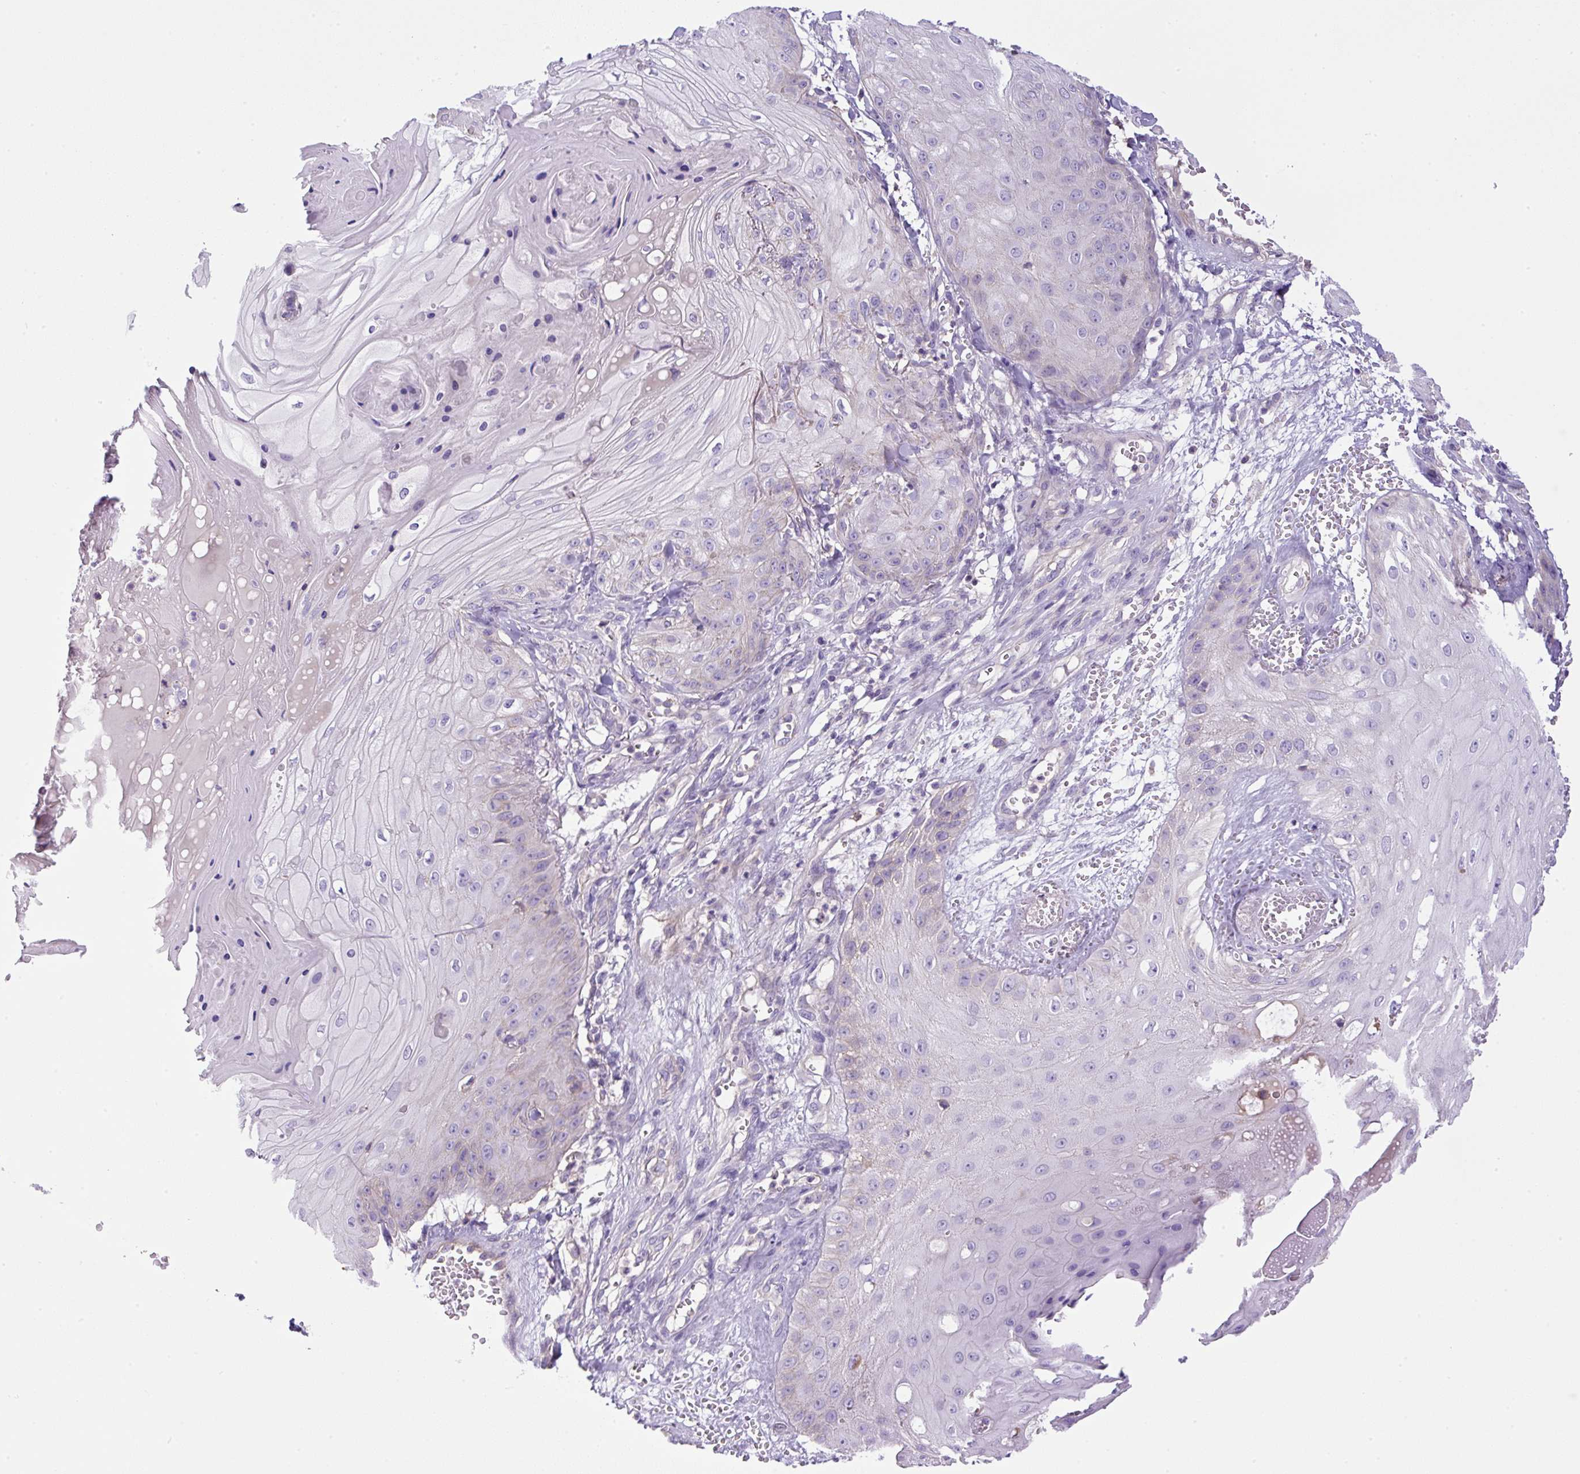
{"staining": {"intensity": "negative", "quantity": "none", "location": "none"}, "tissue": "skin cancer", "cell_type": "Tumor cells", "image_type": "cancer", "snomed": [{"axis": "morphology", "description": "Squamous cell carcinoma, NOS"}, {"axis": "topography", "description": "Skin"}], "caption": "Human squamous cell carcinoma (skin) stained for a protein using immunohistochemistry (IHC) demonstrates no staining in tumor cells.", "gene": "NPTN", "patient": {"sex": "male", "age": 74}}